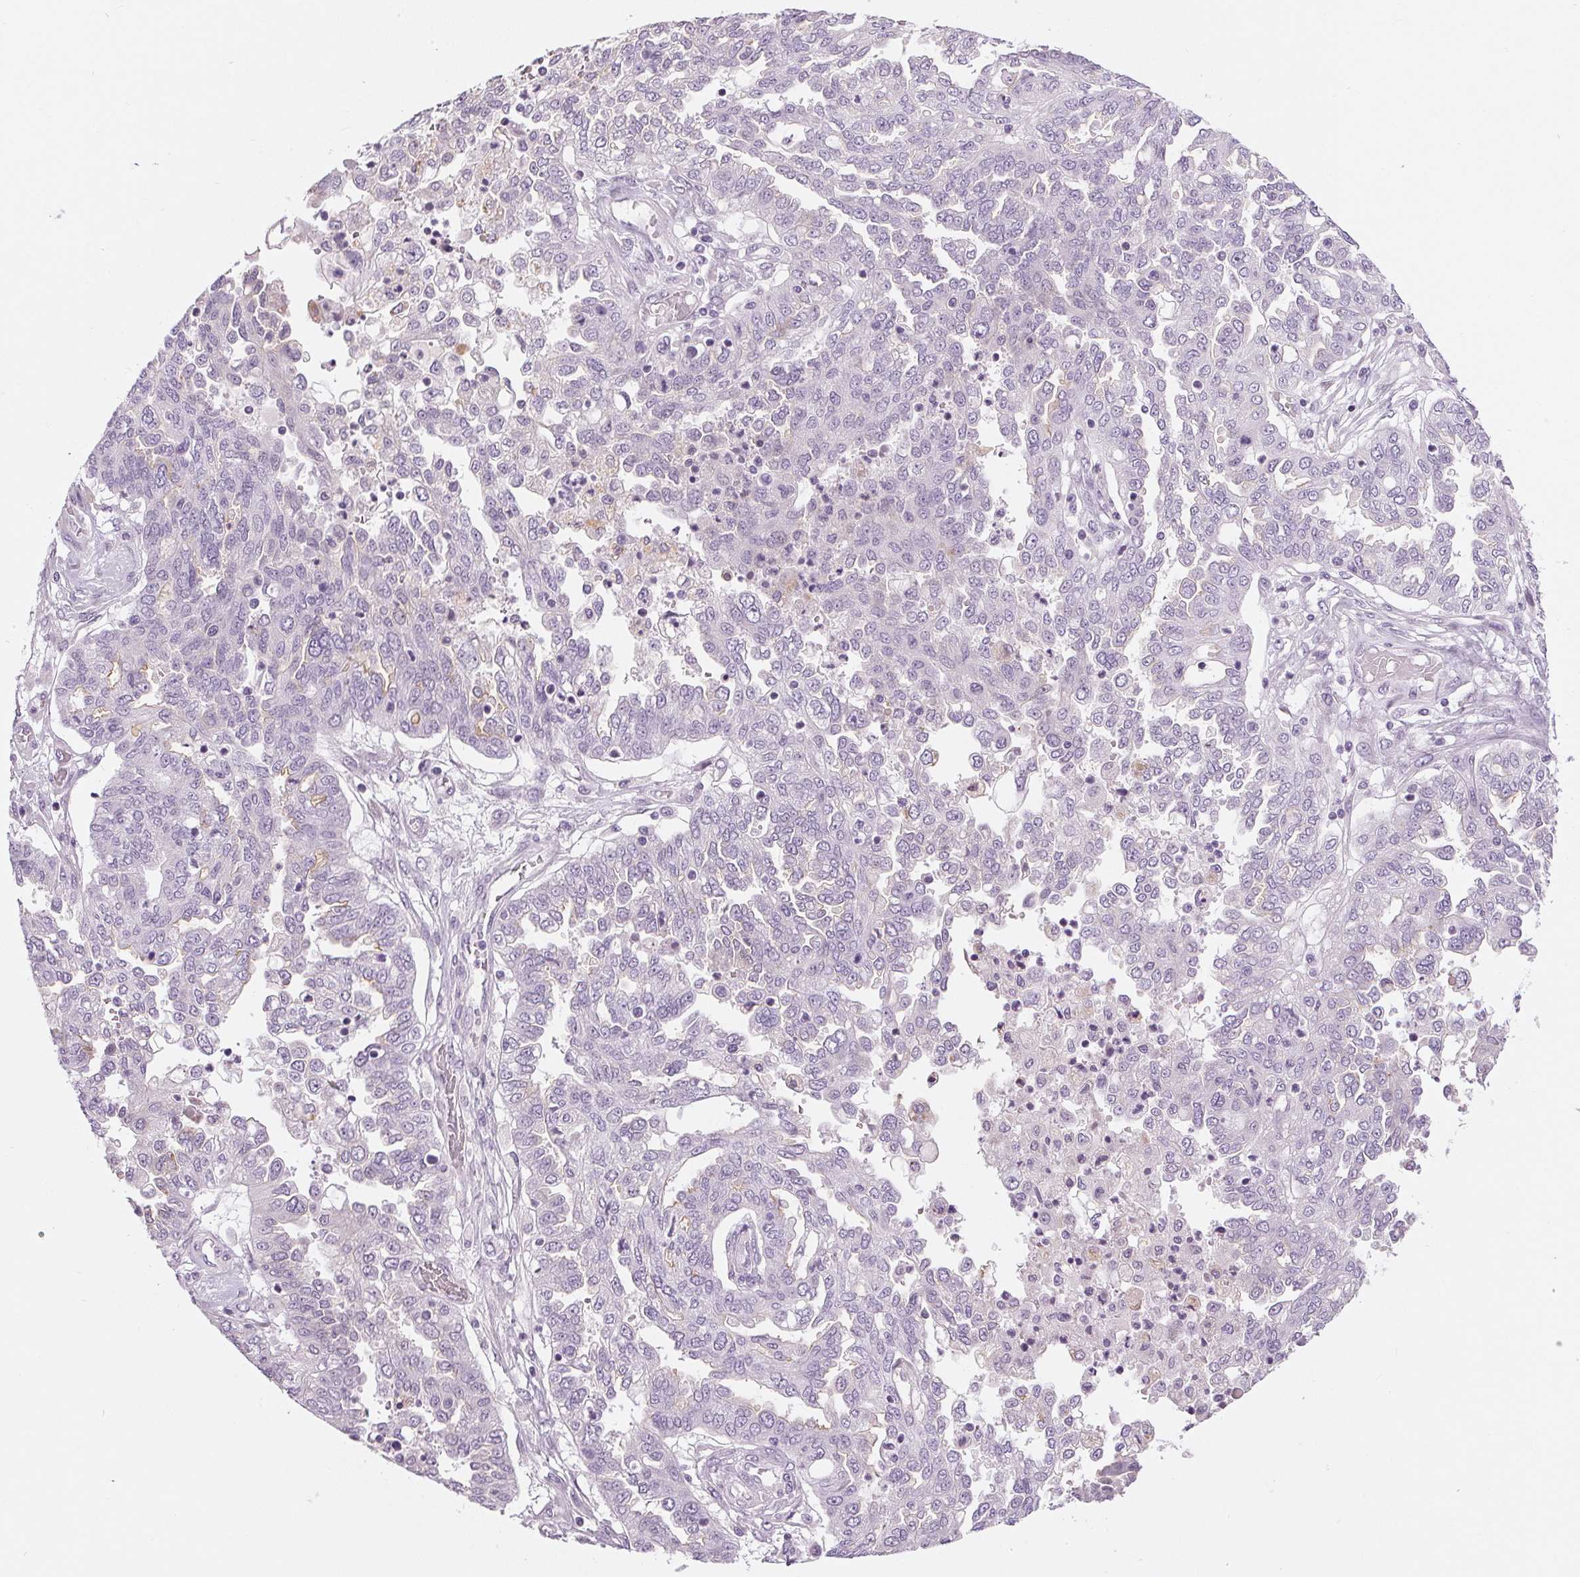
{"staining": {"intensity": "weak", "quantity": "<25%", "location": "cytoplasmic/membranous"}, "tissue": "ovarian cancer", "cell_type": "Tumor cells", "image_type": "cancer", "snomed": [{"axis": "morphology", "description": "Cystadenocarcinoma, serous, NOS"}, {"axis": "topography", "description": "Ovary"}], "caption": "Immunohistochemistry photomicrograph of human ovarian serous cystadenocarcinoma stained for a protein (brown), which reveals no staining in tumor cells.", "gene": "MISP", "patient": {"sex": "female", "age": 67}}